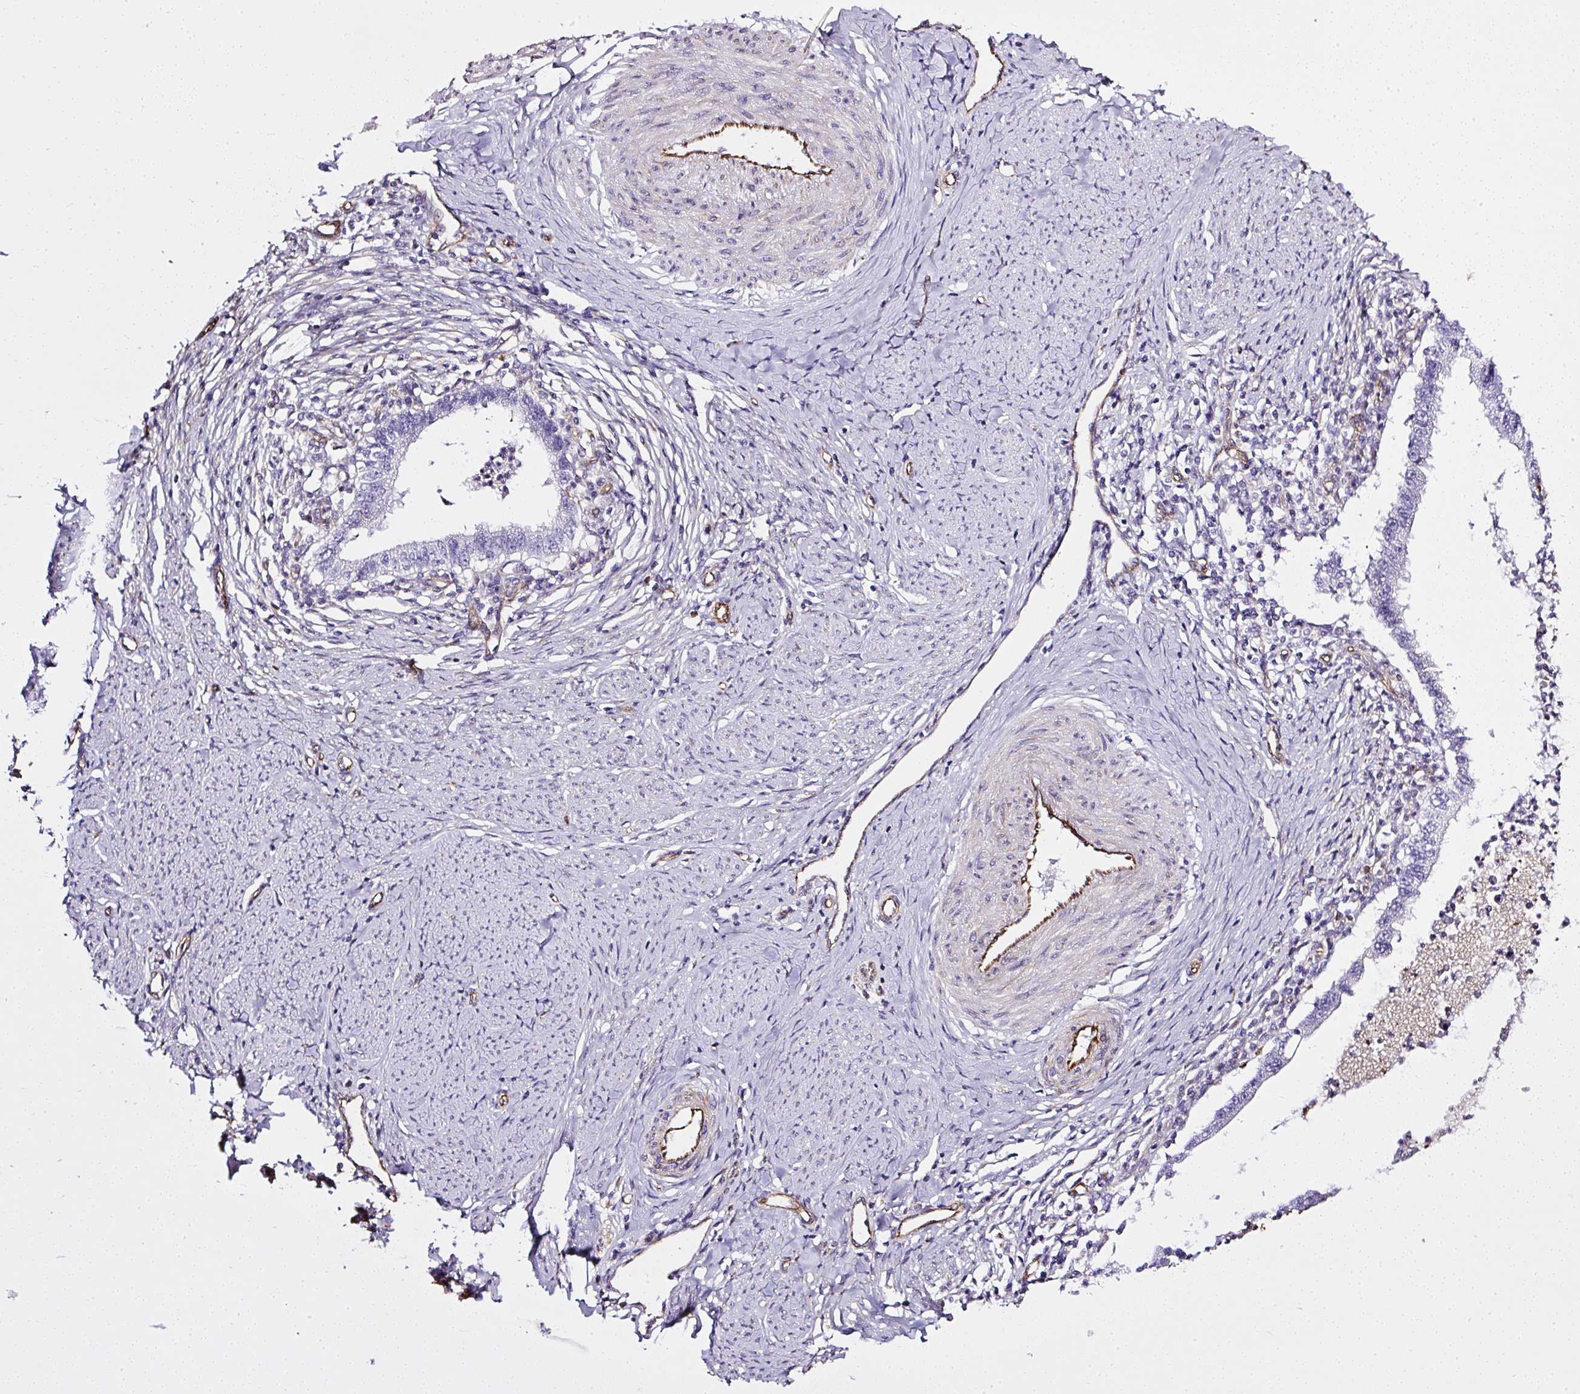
{"staining": {"intensity": "negative", "quantity": "none", "location": "none"}, "tissue": "cervical cancer", "cell_type": "Tumor cells", "image_type": "cancer", "snomed": [{"axis": "morphology", "description": "Adenocarcinoma, NOS"}, {"axis": "topography", "description": "Cervix"}], "caption": "A photomicrograph of human adenocarcinoma (cervical) is negative for staining in tumor cells.", "gene": "PLS1", "patient": {"sex": "female", "age": 36}}